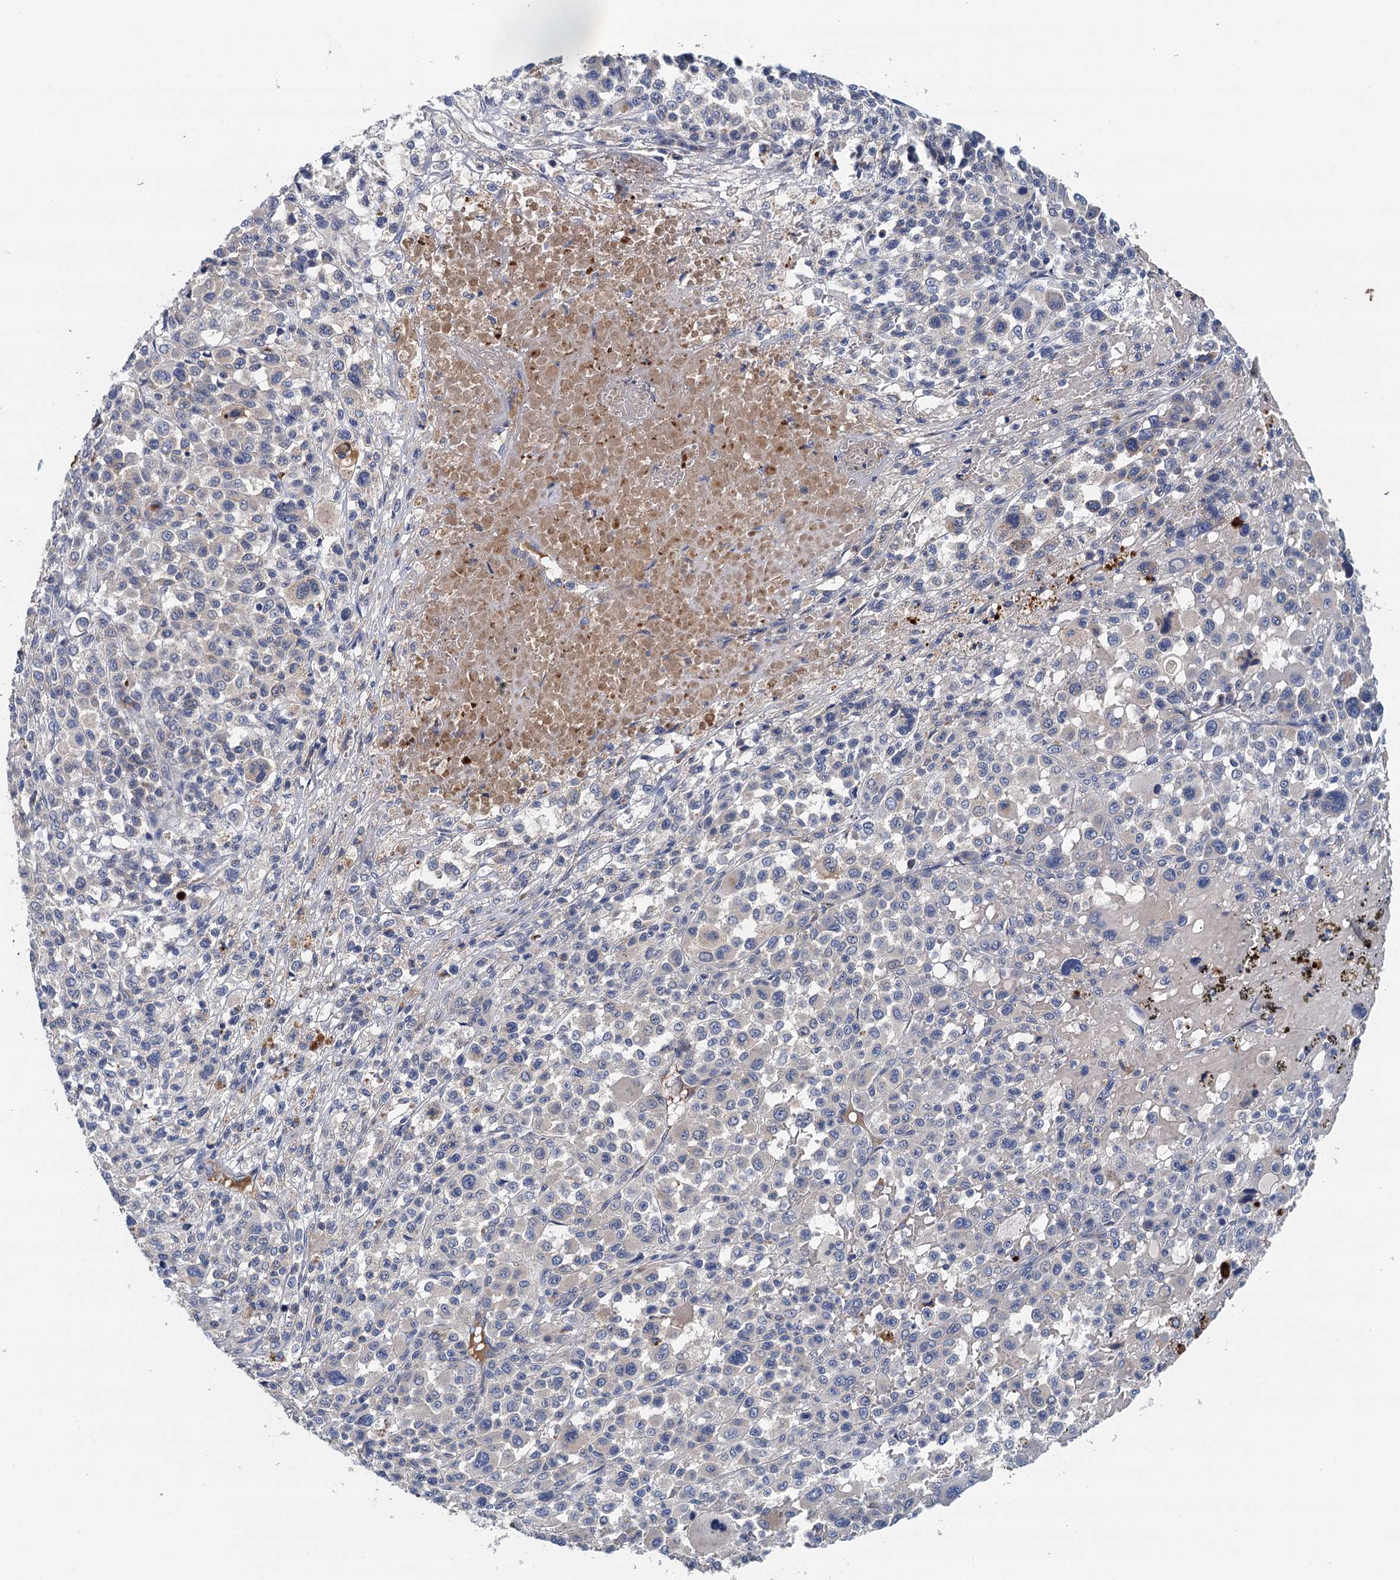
{"staining": {"intensity": "negative", "quantity": "none", "location": "none"}, "tissue": "melanoma", "cell_type": "Tumor cells", "image_type": "cancer", "snomed": [{"axis": "morphology", "description": "Malignant melanoma, Metastatic site"}, {"axis": "topography", "description": "Skin"}], "caption": "Malignant melanoma (metastatic site) was stained to show a protein in brown. There is no significant positivity in tumor cells.", "gene": "TPCN1", "patient": {"sex": "female", "age": 74}}